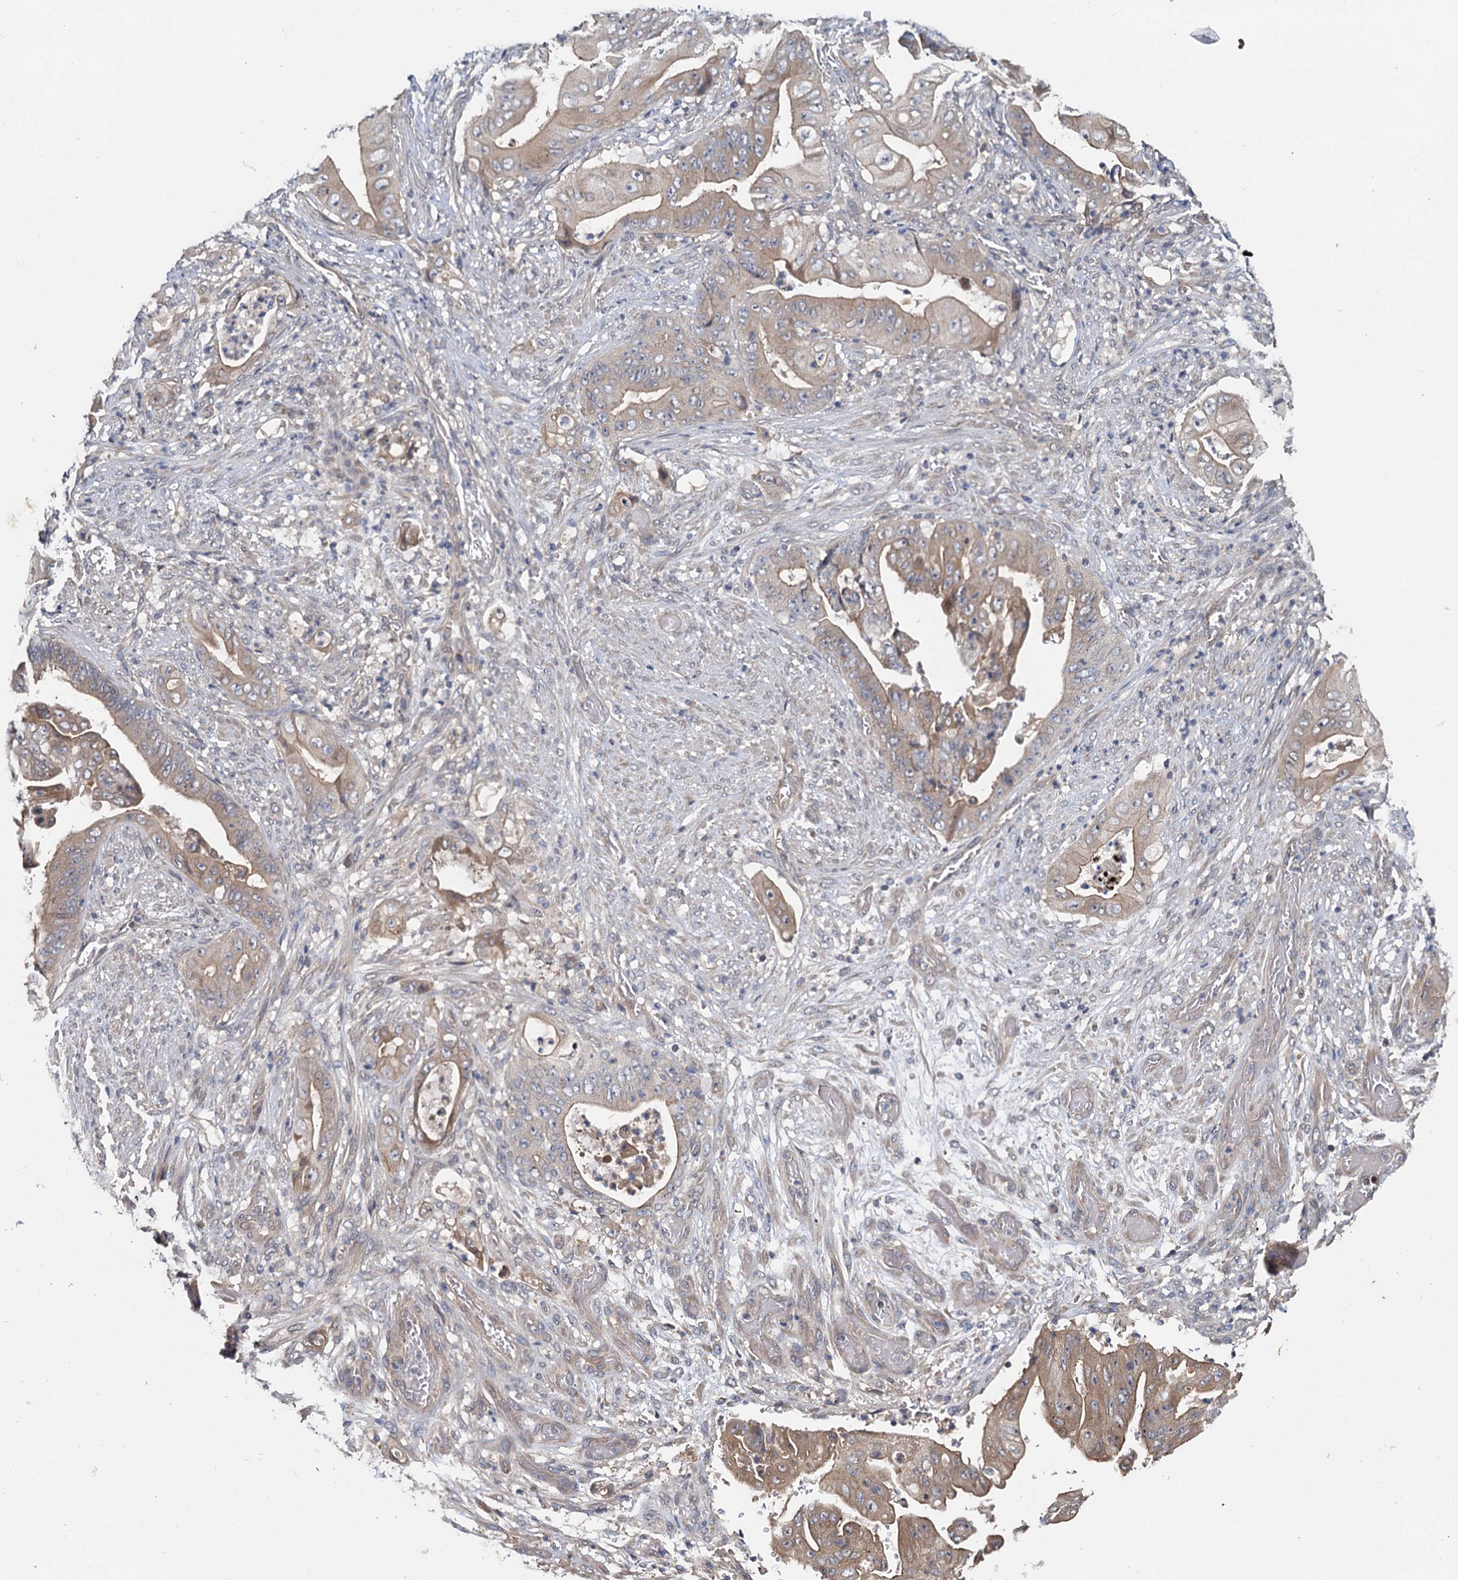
{"staining": {"intensity": "moderate", "quantity": "<25%", "location": "cytoplasmic/membranous"}, "tissue": "stomach cancer", "cell_type": "Tumor cells", "image_type": "cancer", "snomed": [{"axis": "morphology", "description": "Adenocarcinoma, NOS"}, {"axis": "topography", "description": "Stomach"}], "caption": "Immunohistochemistry (IHC) histopathology image of stomach adenocarcinoma stained for a protein (brown), which shows low levels of moderate cytoplasmic/membranous expression in approximately <25% of tumor cells.", "gene": "ZNF324", "patient": {"sex": "female", "age": 73}}